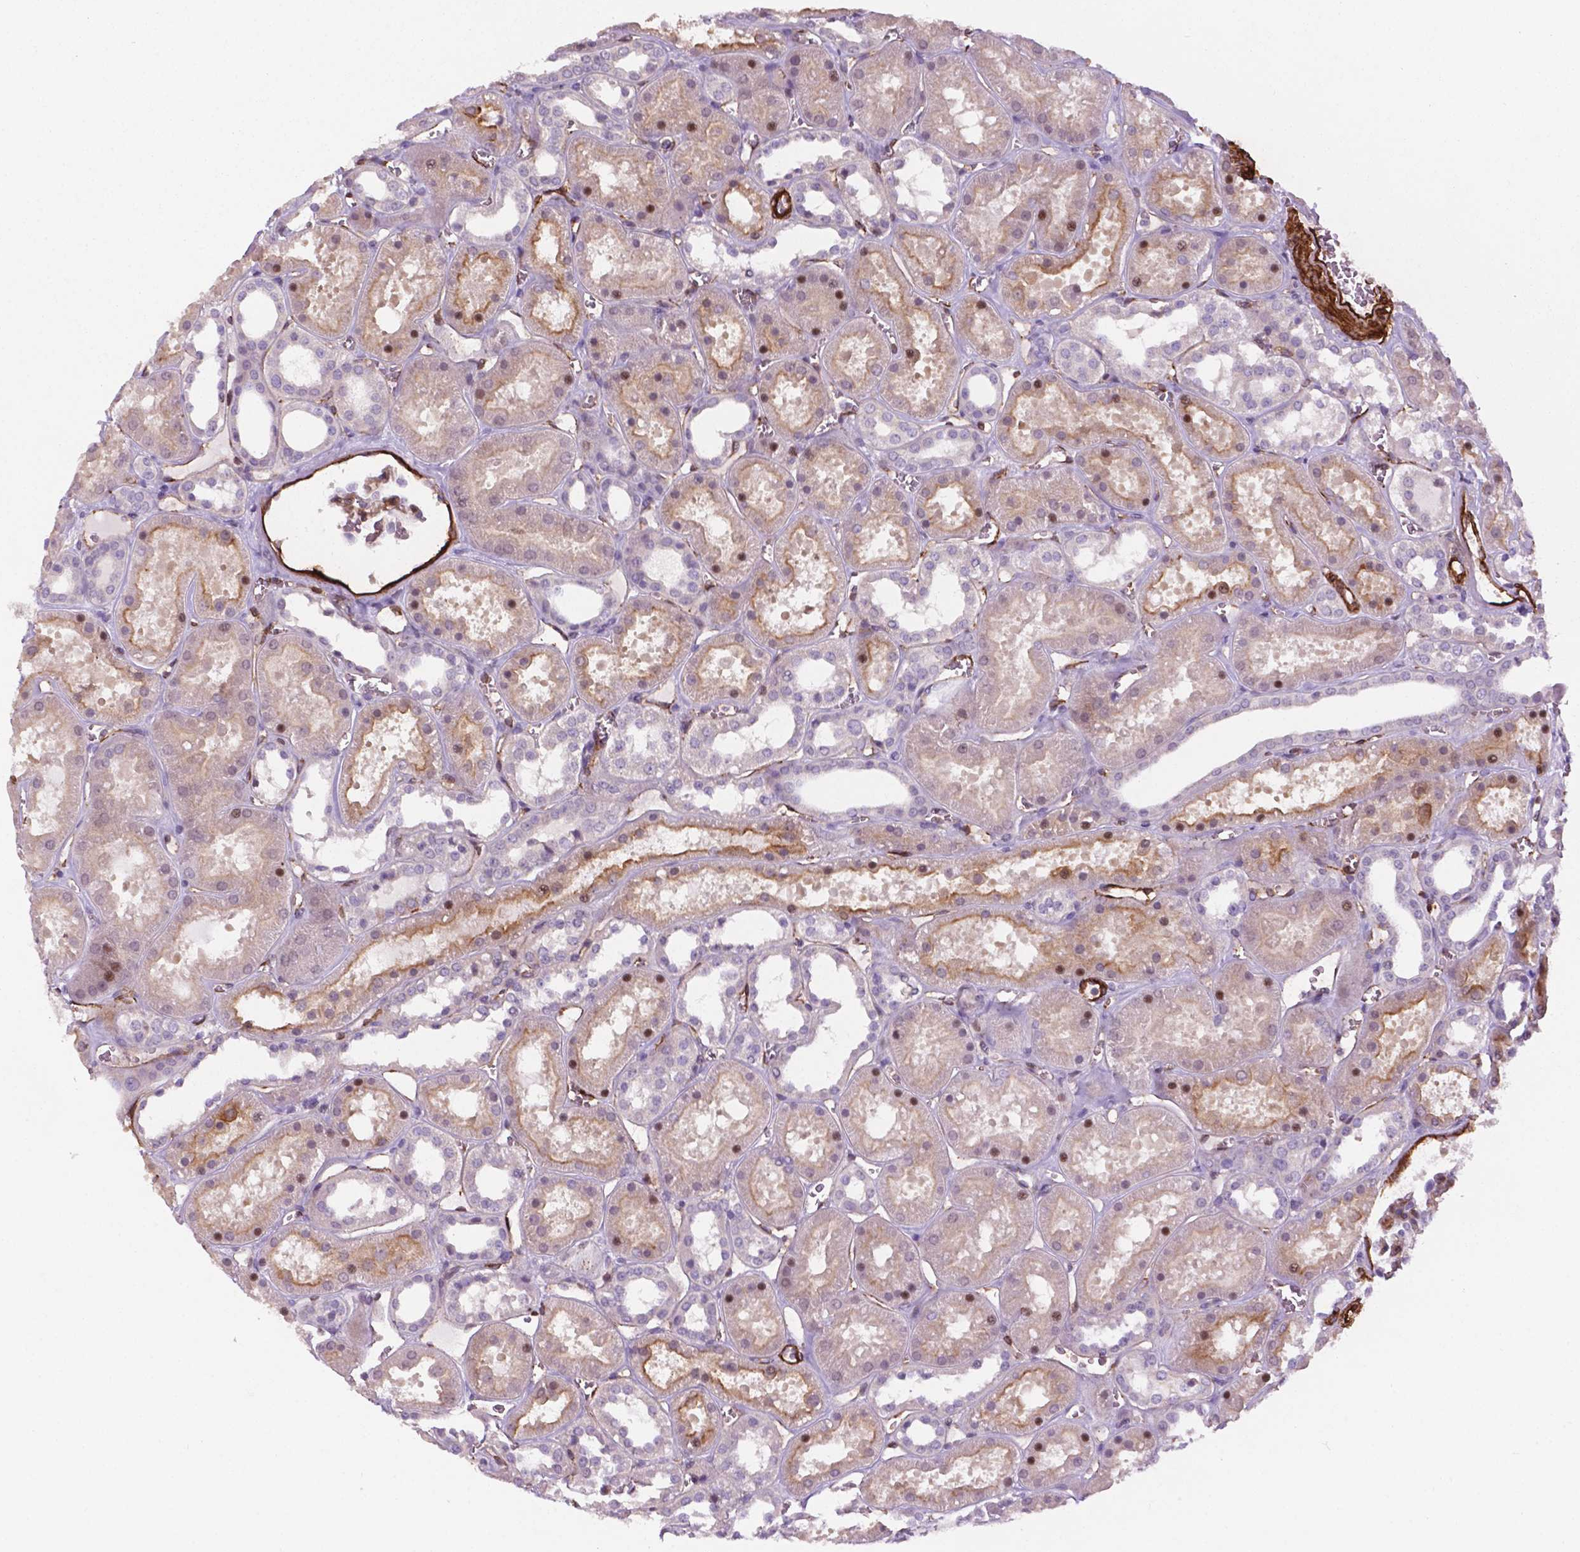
{"staining": {"intensity": "moderate", "quantity": "<25%", "location": "nuclear"}, "tissue": "kidney", "cell_type": "Cells in glomeruli", "image_type": "normal", "snomed": [{"axis": "morphology", "description": "Normal tissue, NOS"}, {"axis": "topography", "description": "Kidney"}], "caption": "The photomicrograph shows staining of unremarkable kidney, revealing moderate nuclear protein positivity (brown color) within cells in glomeruli. (DAB (3,3'-diaminobenzidine) IHC with brightfield microscopy, high magnification).", "gene": "EGFL8", "patient": {"sex": "female", "age": 41}}